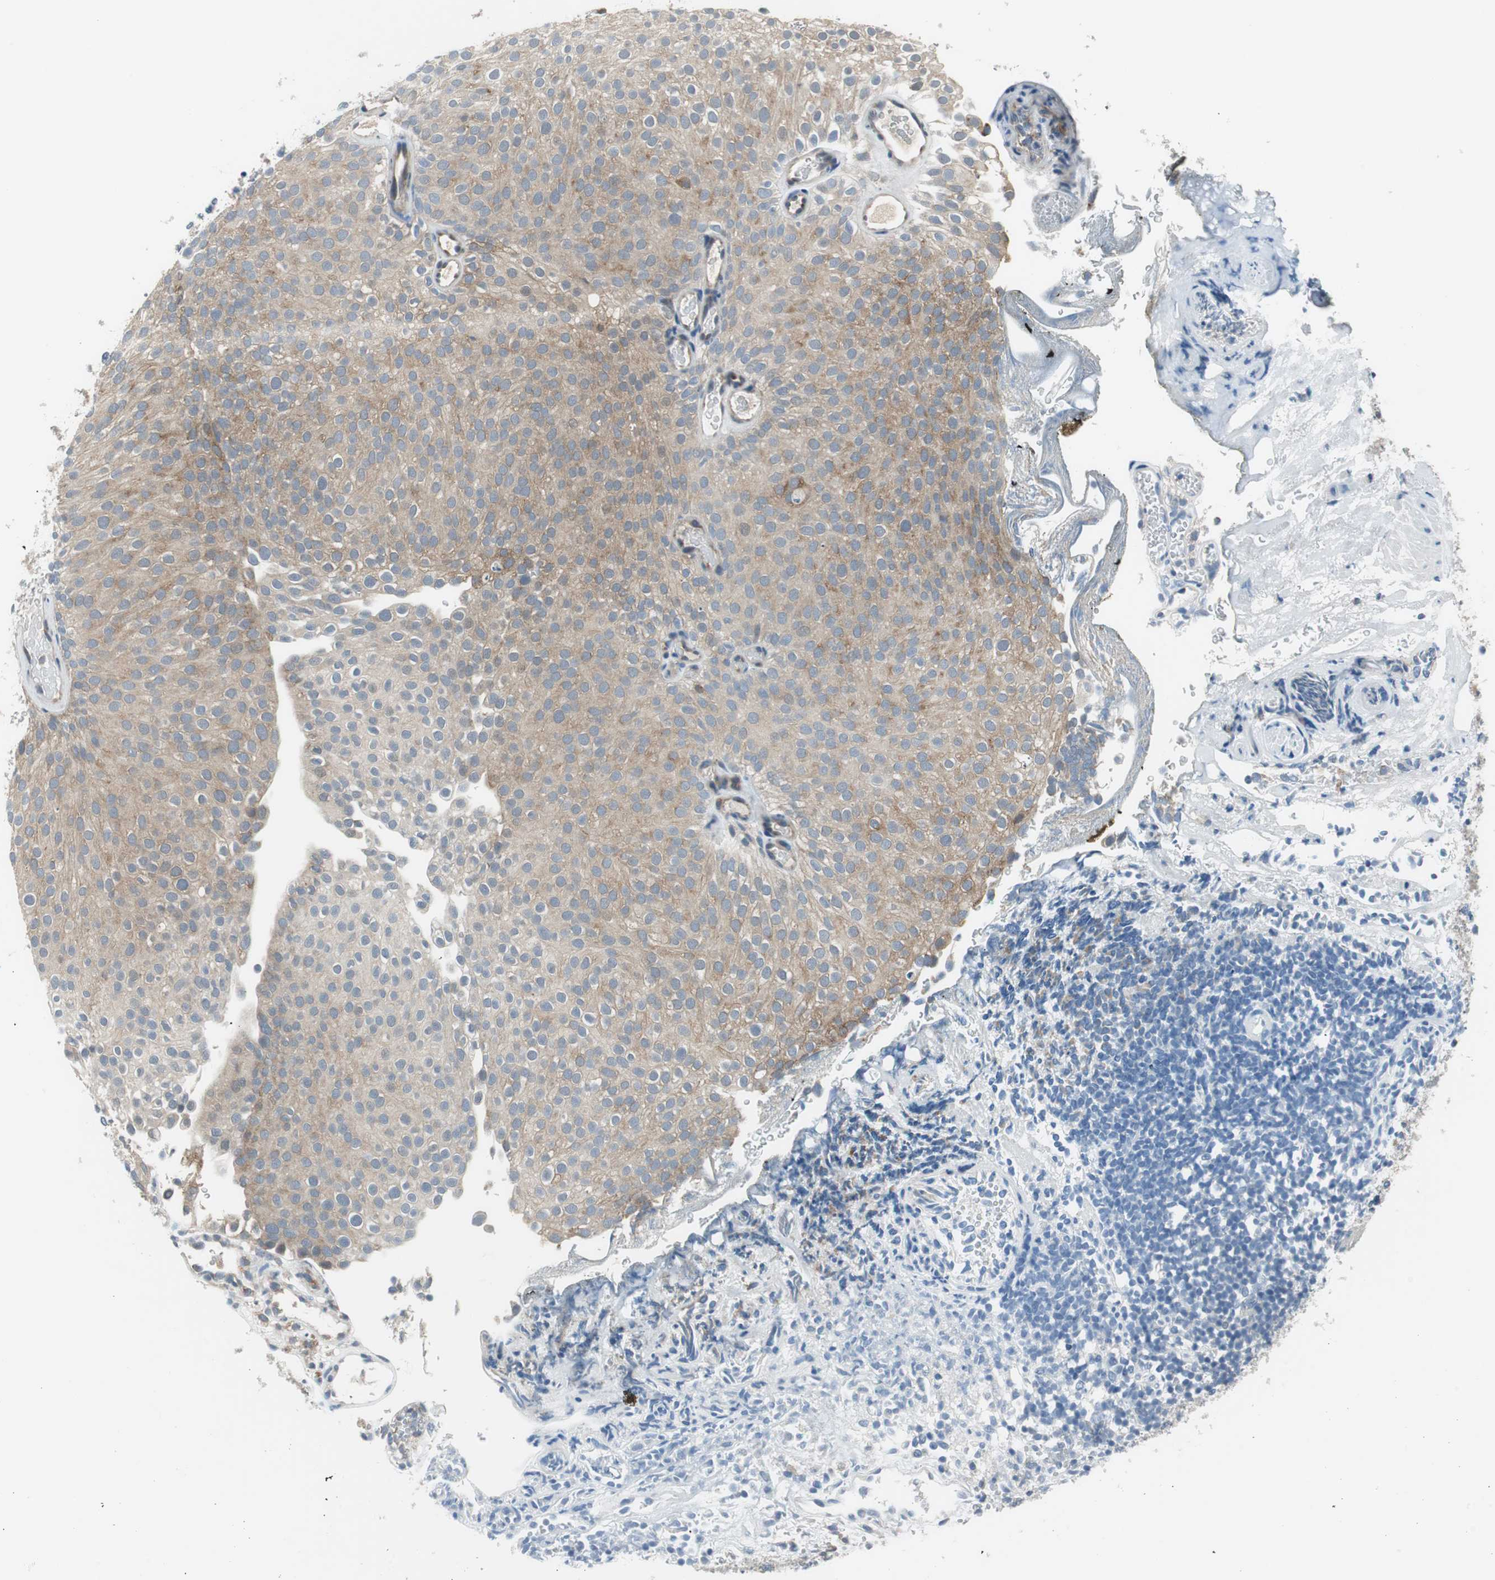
{"staining": {"intensity": "weak", "quantity": ">75%", "location": "cytoplasmic/membranous"}, "tissue": "urothelial cancer", "cell_type": "Tumor cells", "image_type": "cancer", "snomed": [{"axis": "morphology", "description": "Urothelial carcinoma, Low grade"}, {"axis": "topography", "description": "Urinary bladder"}], "caption": "A high-resolution image shows IHC staining of urothelial cancer, which demonstrates weak cytoplasmic/membranous positivity in approximately >75% of tumor cells.", "gene": "PLAA", "patient": {"sex": "male", "age": 78}}